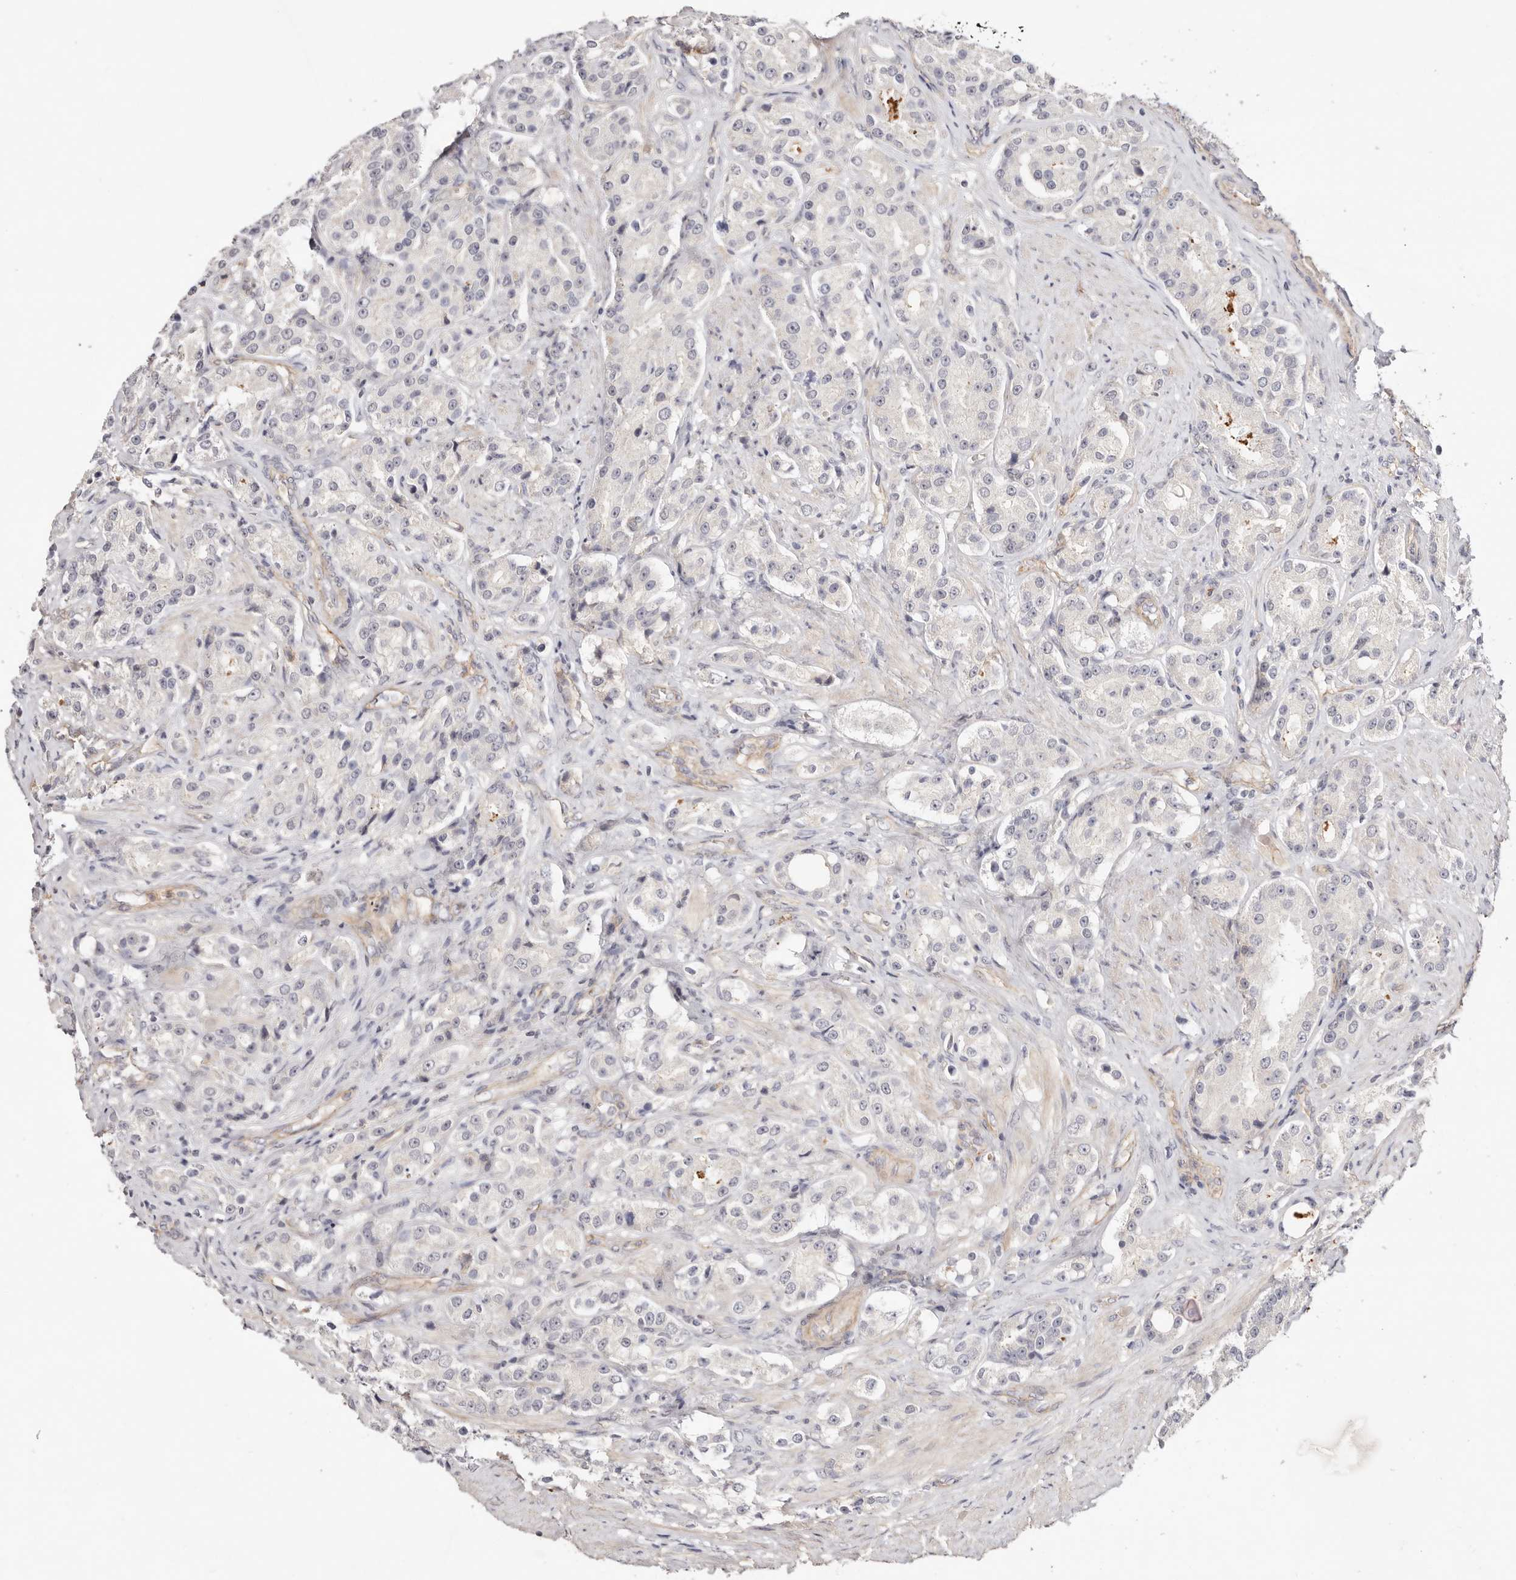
{"staining": {"intensity": "negative", "quantity": "none", "location": "none"}, "tissue": "prostate cancer", "cell_type": "Tumor cells", "image_type": "cancer", "snomed": [{"axis": "morphology", "description": "Adenocarcinoma, High grade"}, {"axis": "topography", "description": "Prostate"}], "caption": "Immunohistochemical staining of human adenocarcinoma (high-grade) (prostate) exhibits no significant positivity in tumor cells. (DAB (3,3'-diaminobenzidine) immunohistochemistry (IHC) with hematoxylin counter stain).", "gene": "SLC35B2", "patient": {"sex": "male", "age": 60}}